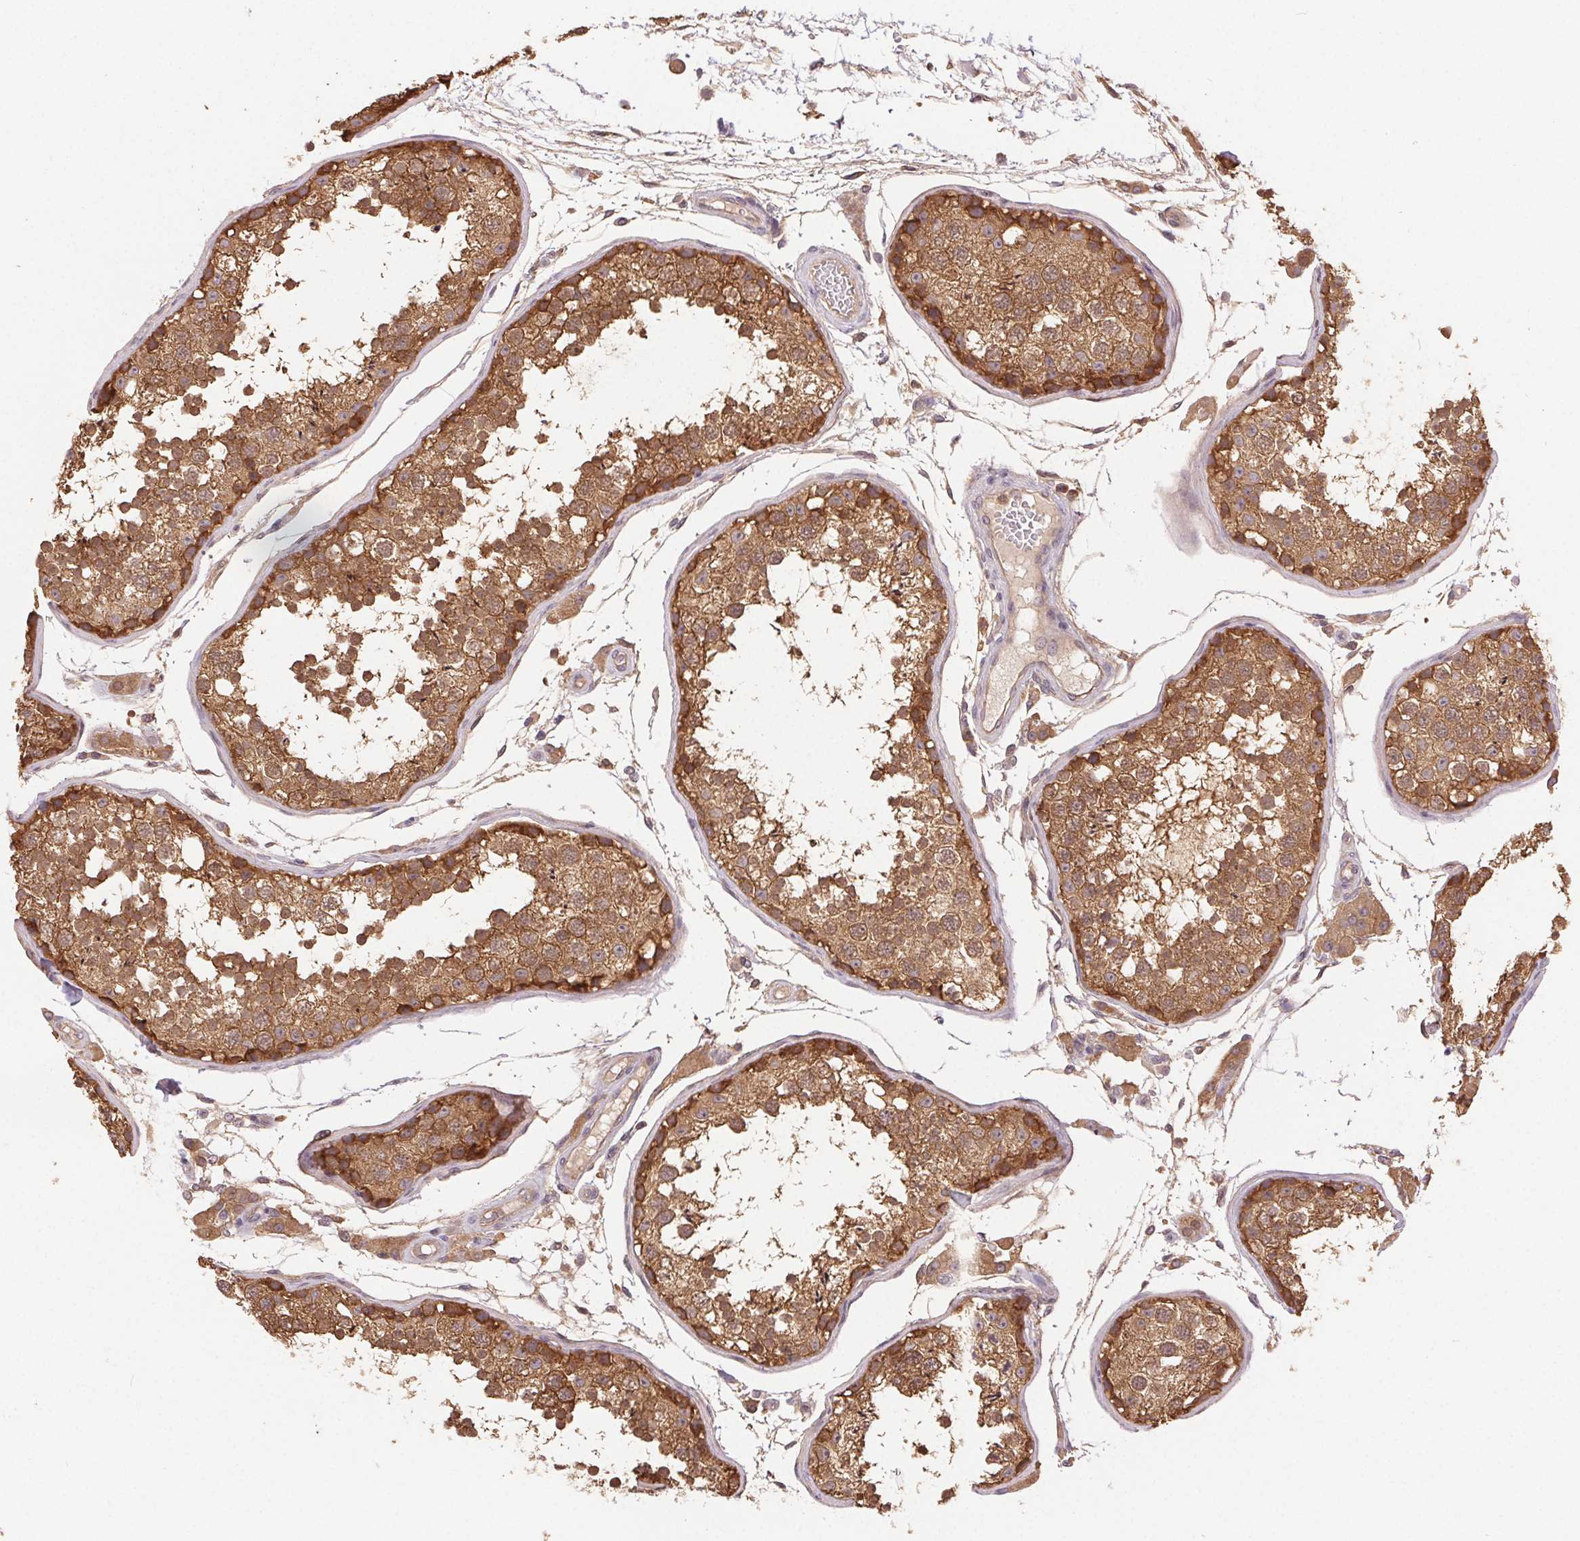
{"staining": {"intensity": "moderate", "quantity": ">75%", "location": "cytoplasmic/membranous"}, "tissue": "testis", "cell_type": "Cells in seminiferous ducts", "image_type": "normal", "snomed": [{"axis": "morphology", "description": "Normal tissue, NOS"}, {"axis": "topography", "description": "Testis"}], "caption": "This micrograph shows unremarkable testis stained with immunohistochemistry (IHC) to label a protein in brown. The cytoplasmic/membranous of cells in seminiferous ducts show moderate positivity for the protein. Nuclei are counter-stained blue.", "gene": "GDI1", "patient": {"sex": "male", "age": 29}}